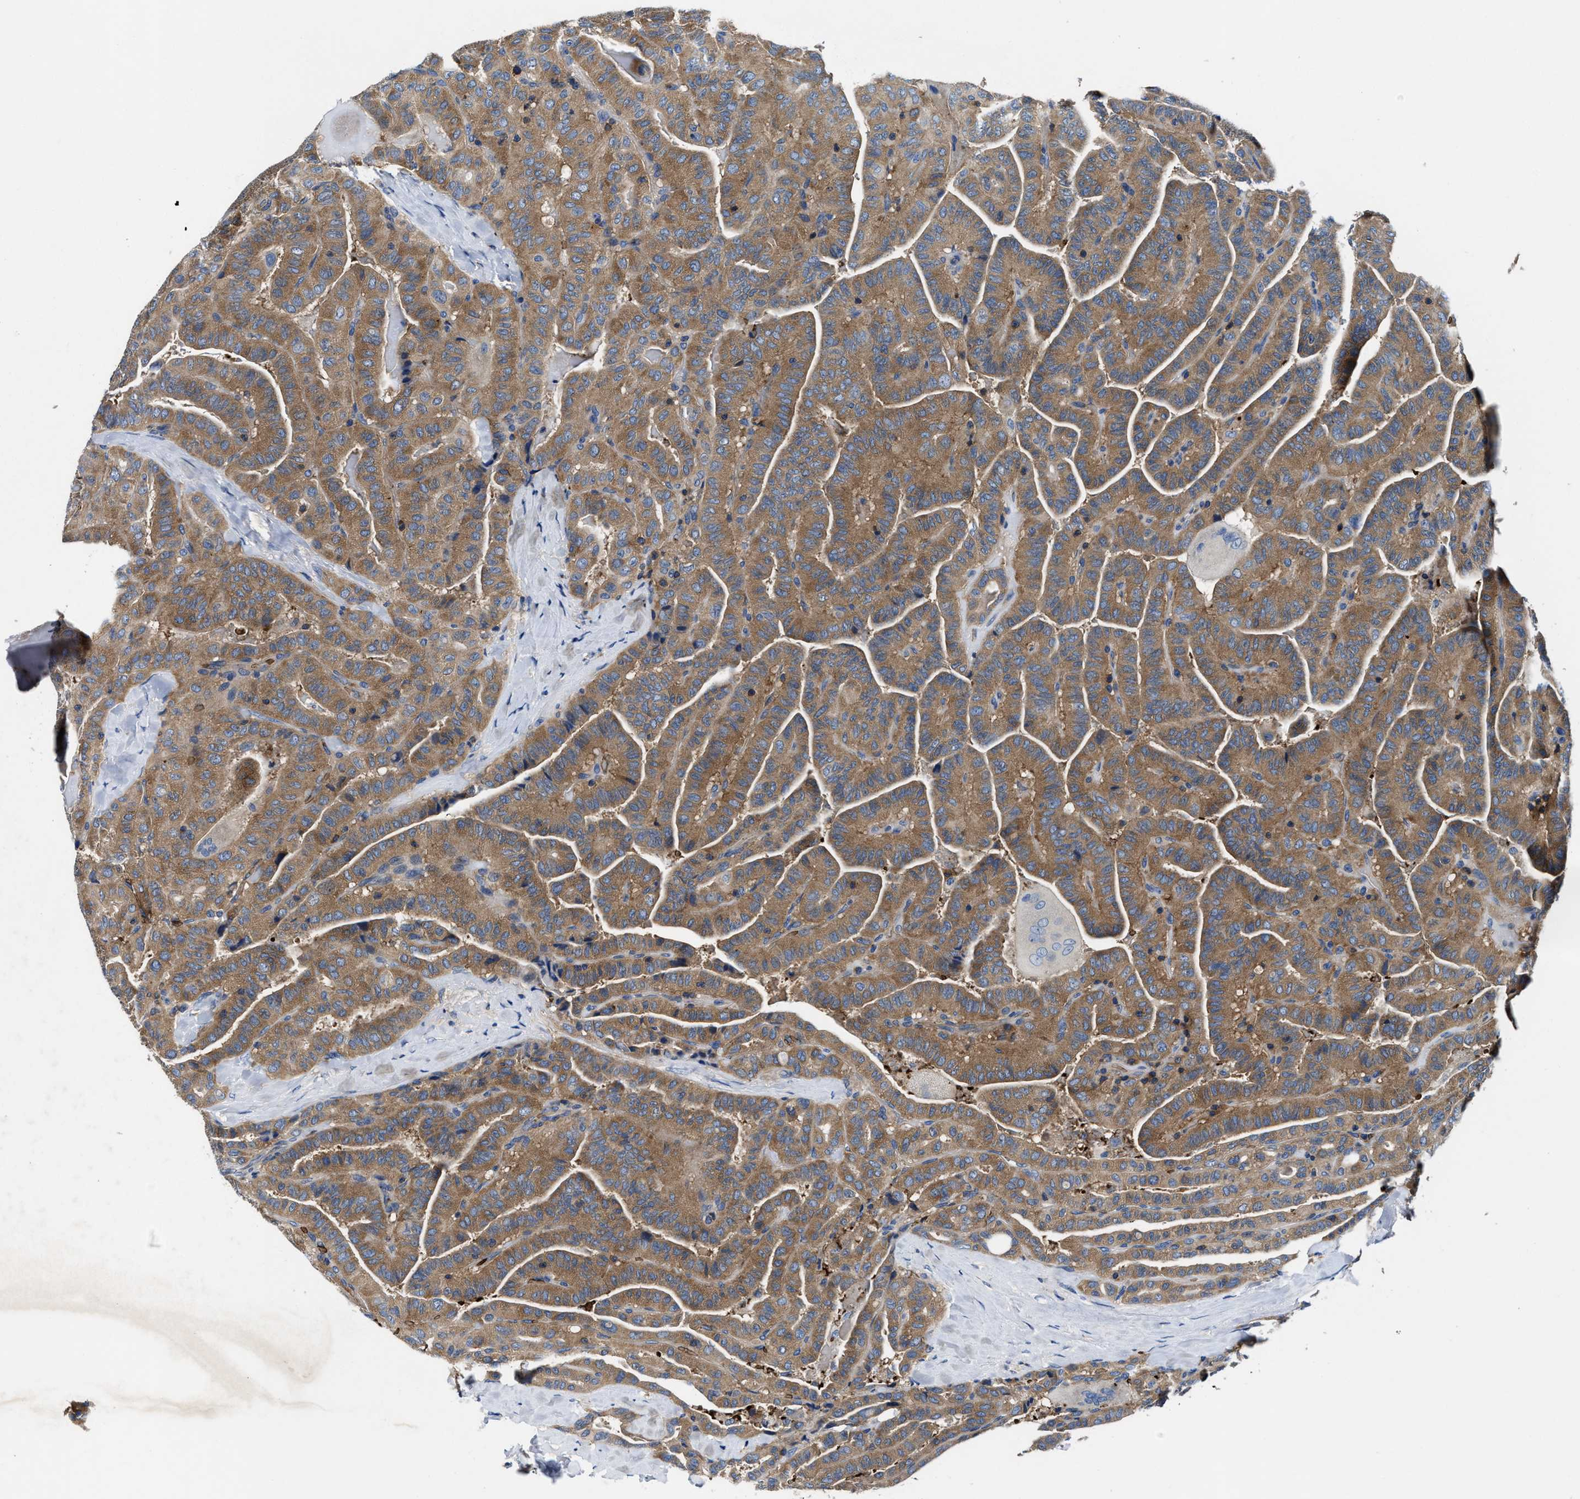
{"staining": {"intensity": "moderate", "quantity": ">75%", "location": "cytoplasmic/membranous"}, "tissue": "thyroid cancer", "cell_type": "Tumor cells", "image_type": "cancer", "snomed": [{"axis": "morphology", "description": "Papillary adenocarcinoma, NOS"}, {"axis": "topography", "description": "Thyroid gland"}], "caption": "Thyroid cancer was stained to show a protein in brown. There is medium levels of moderate cytoplasmic/membranous staining in about >75% of tumor cells.", "gene": "PHLPP1", "patient": {"sex": "male", "age": 77}}